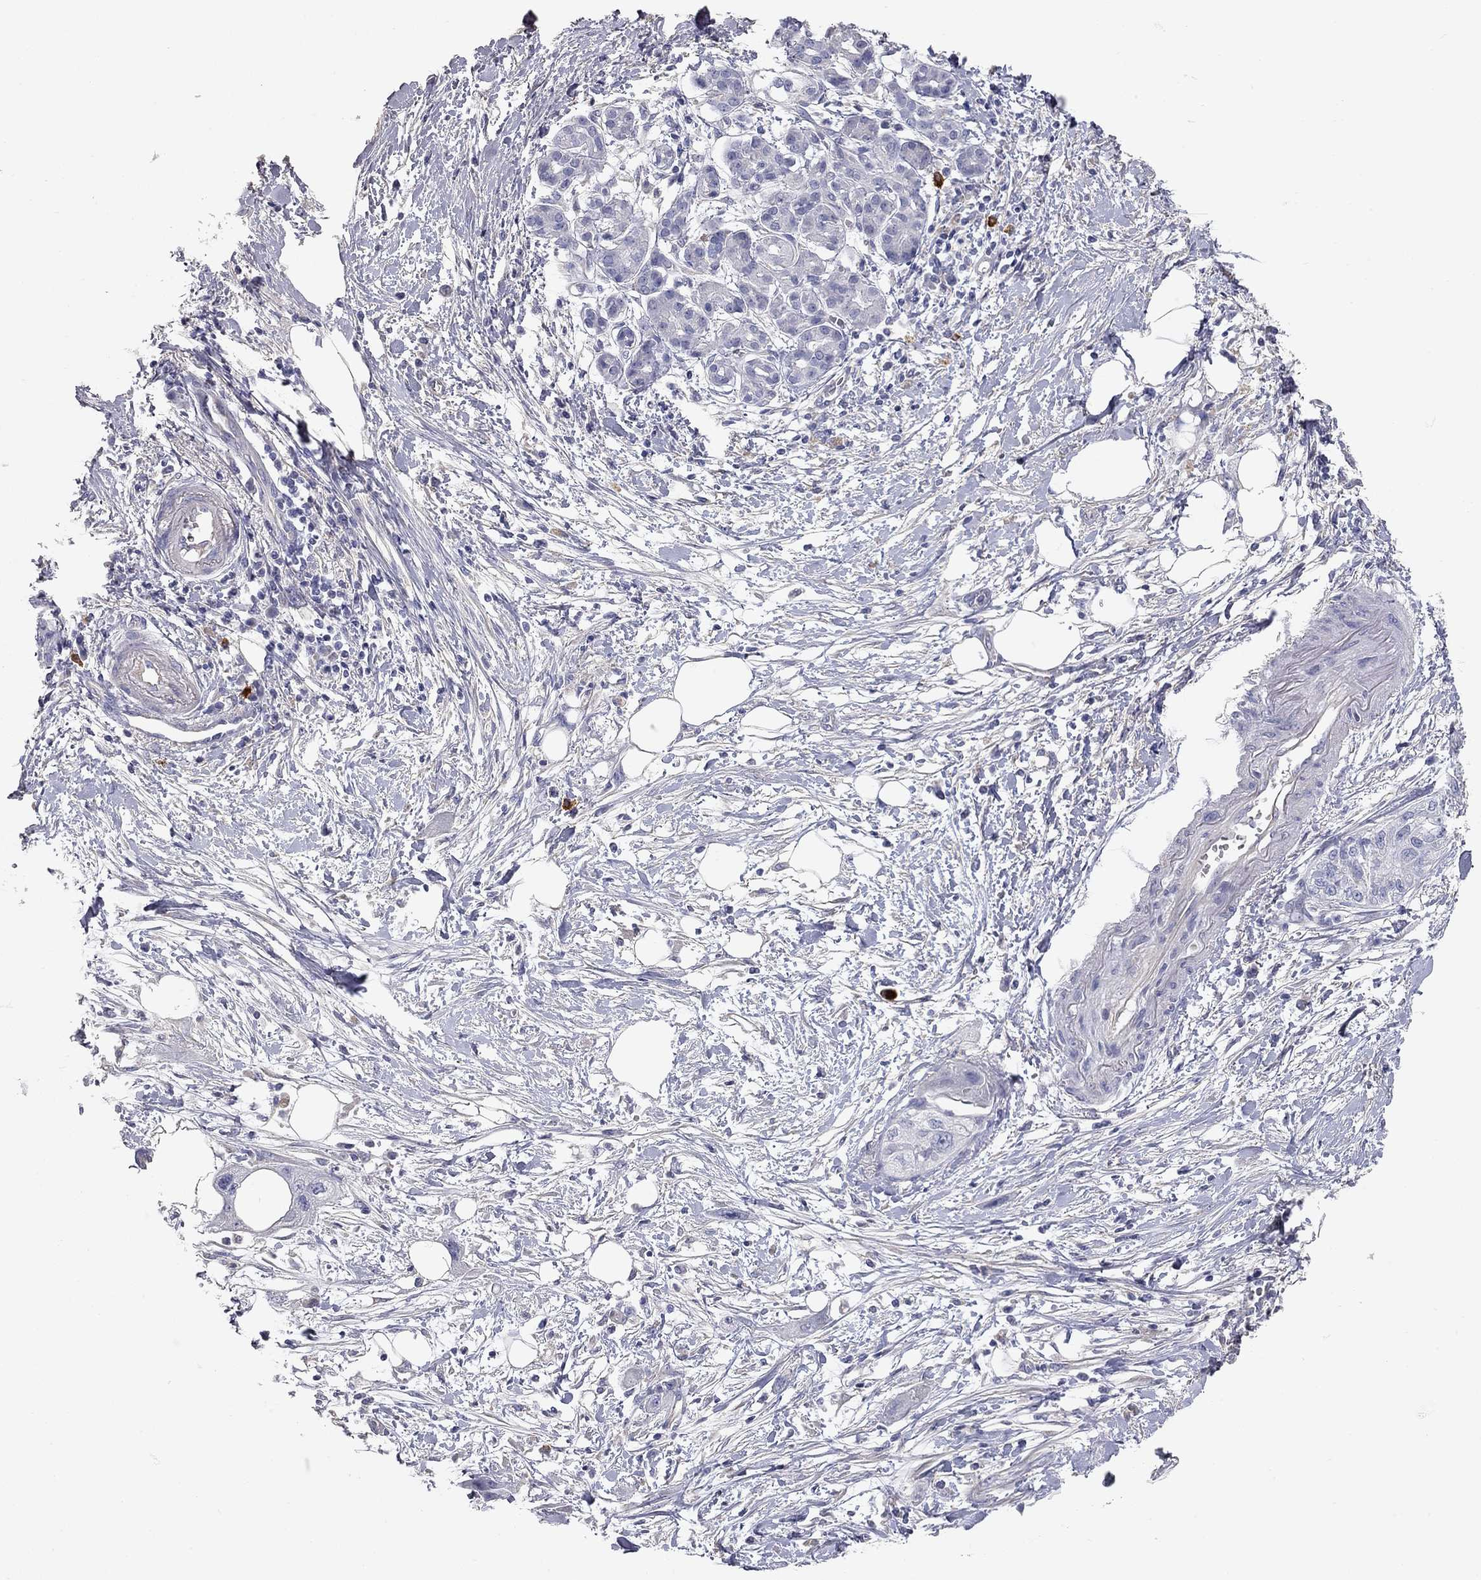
{"staining": {"intensity": "negative", "quantity": "none", "location": "none"}, "tissue": "pancreatic cancer", "cell_type": "Tumor cells", "image_type": "cancer", "snomed": [{"axis": "morphology", "description": "Adenocarcinoma, NOS"}, {"axis": "topography", "description": "Pancreas"}], "caption": "Adenocarcinoma (pancreatic) was stained to show a protein in brown. There is no significant staining in tumor cells.", "gene": "C10orf90", "patient": {"sex": "male", "age": 72}}